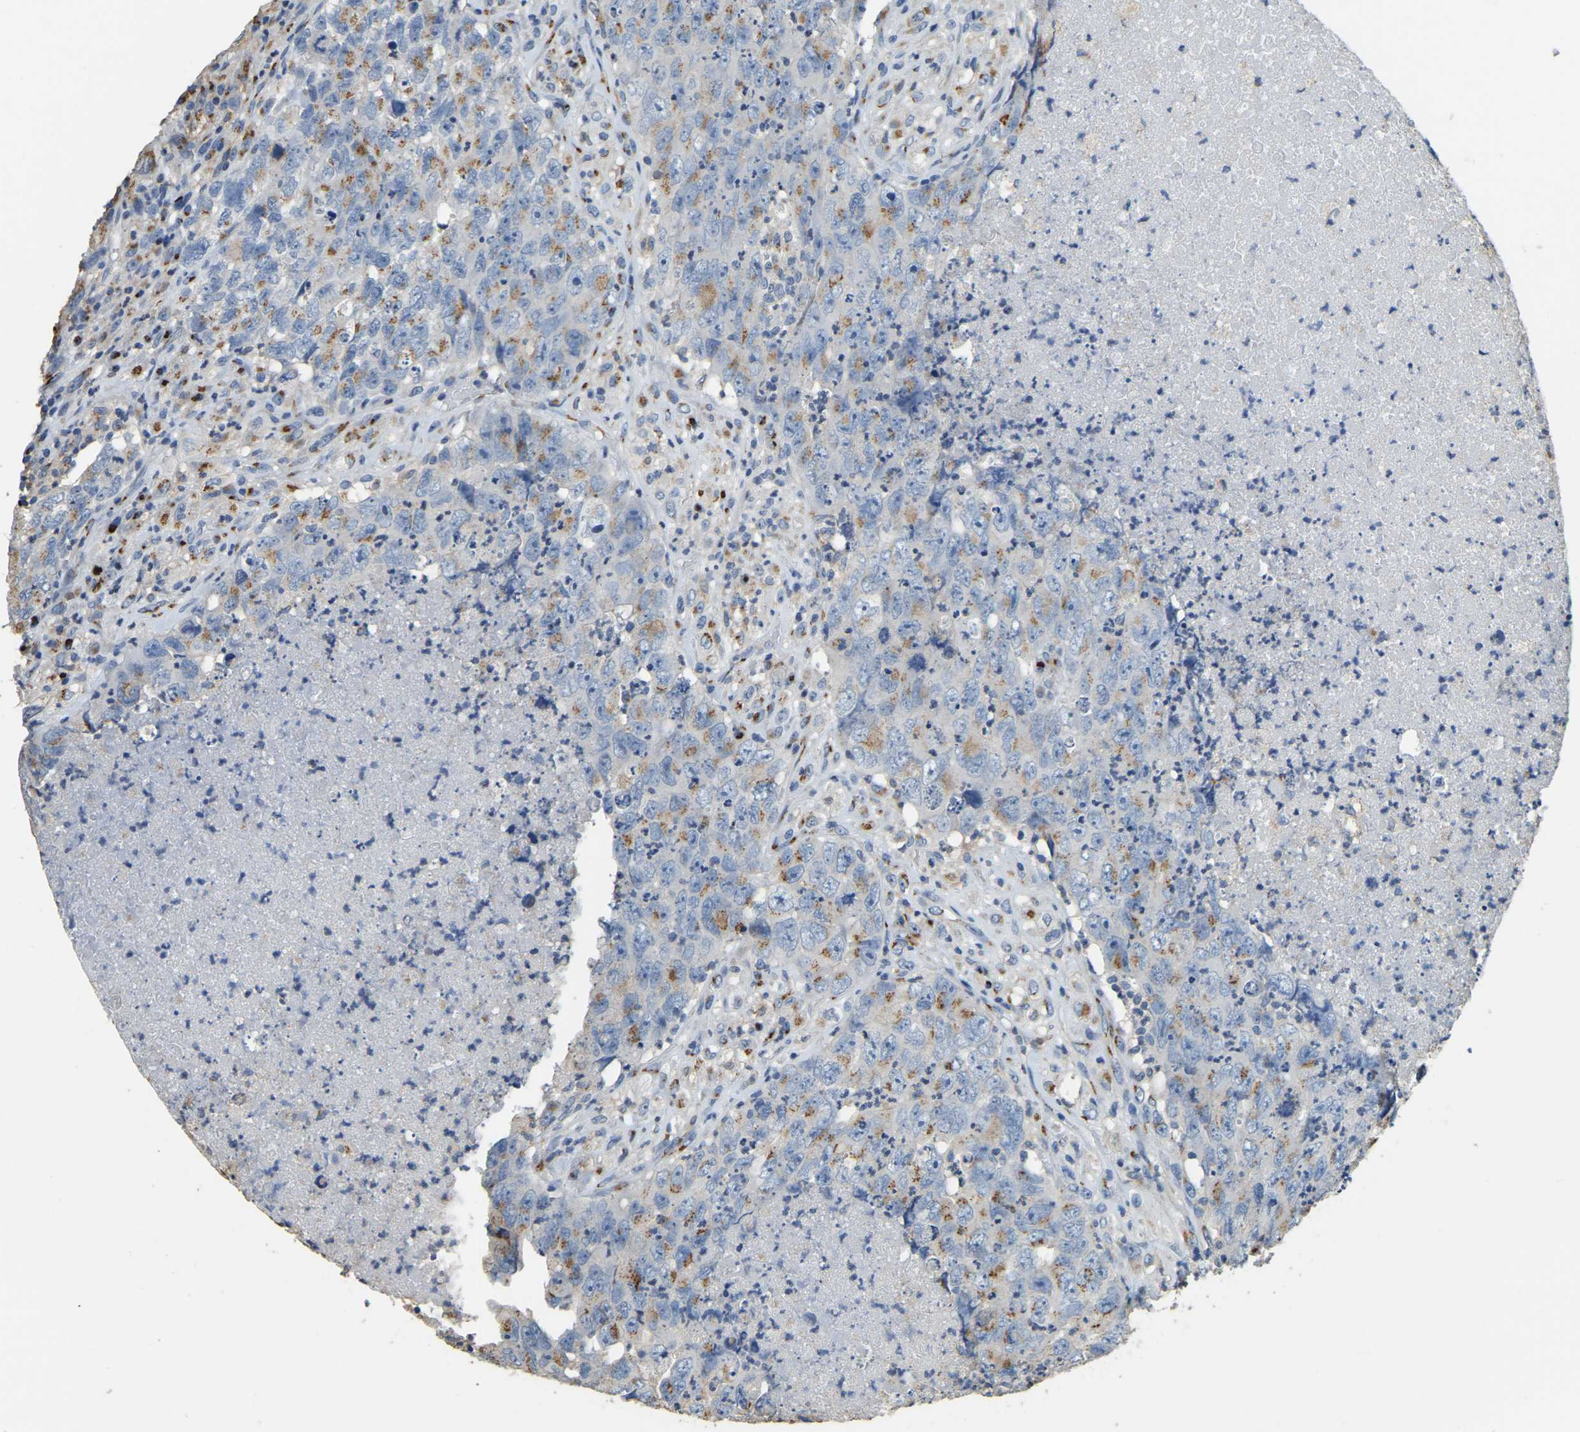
{"staining": {"intensity": "moderate", "quantity": "25%-75%", "location": "cytoplasmic/membranous"}, "tissue": "testis cancer", "cell_type": "Tumor cells", "image_type": "cancer", "snomed": [{"axis": "morphology", "description": "Carcinoma, Embryonal, NOS"}, {"axis": "topography", "description": "Testis"}], "caption": "The image reveals immunohistochemical staining of testis embryonal carcinoma. There is moderate cytoplasmic/membranous expression is appreciated in about 25%-75% of tumor cells.", "gene": "FAM174A", "patient": {"sex": "male", "age": 32}}